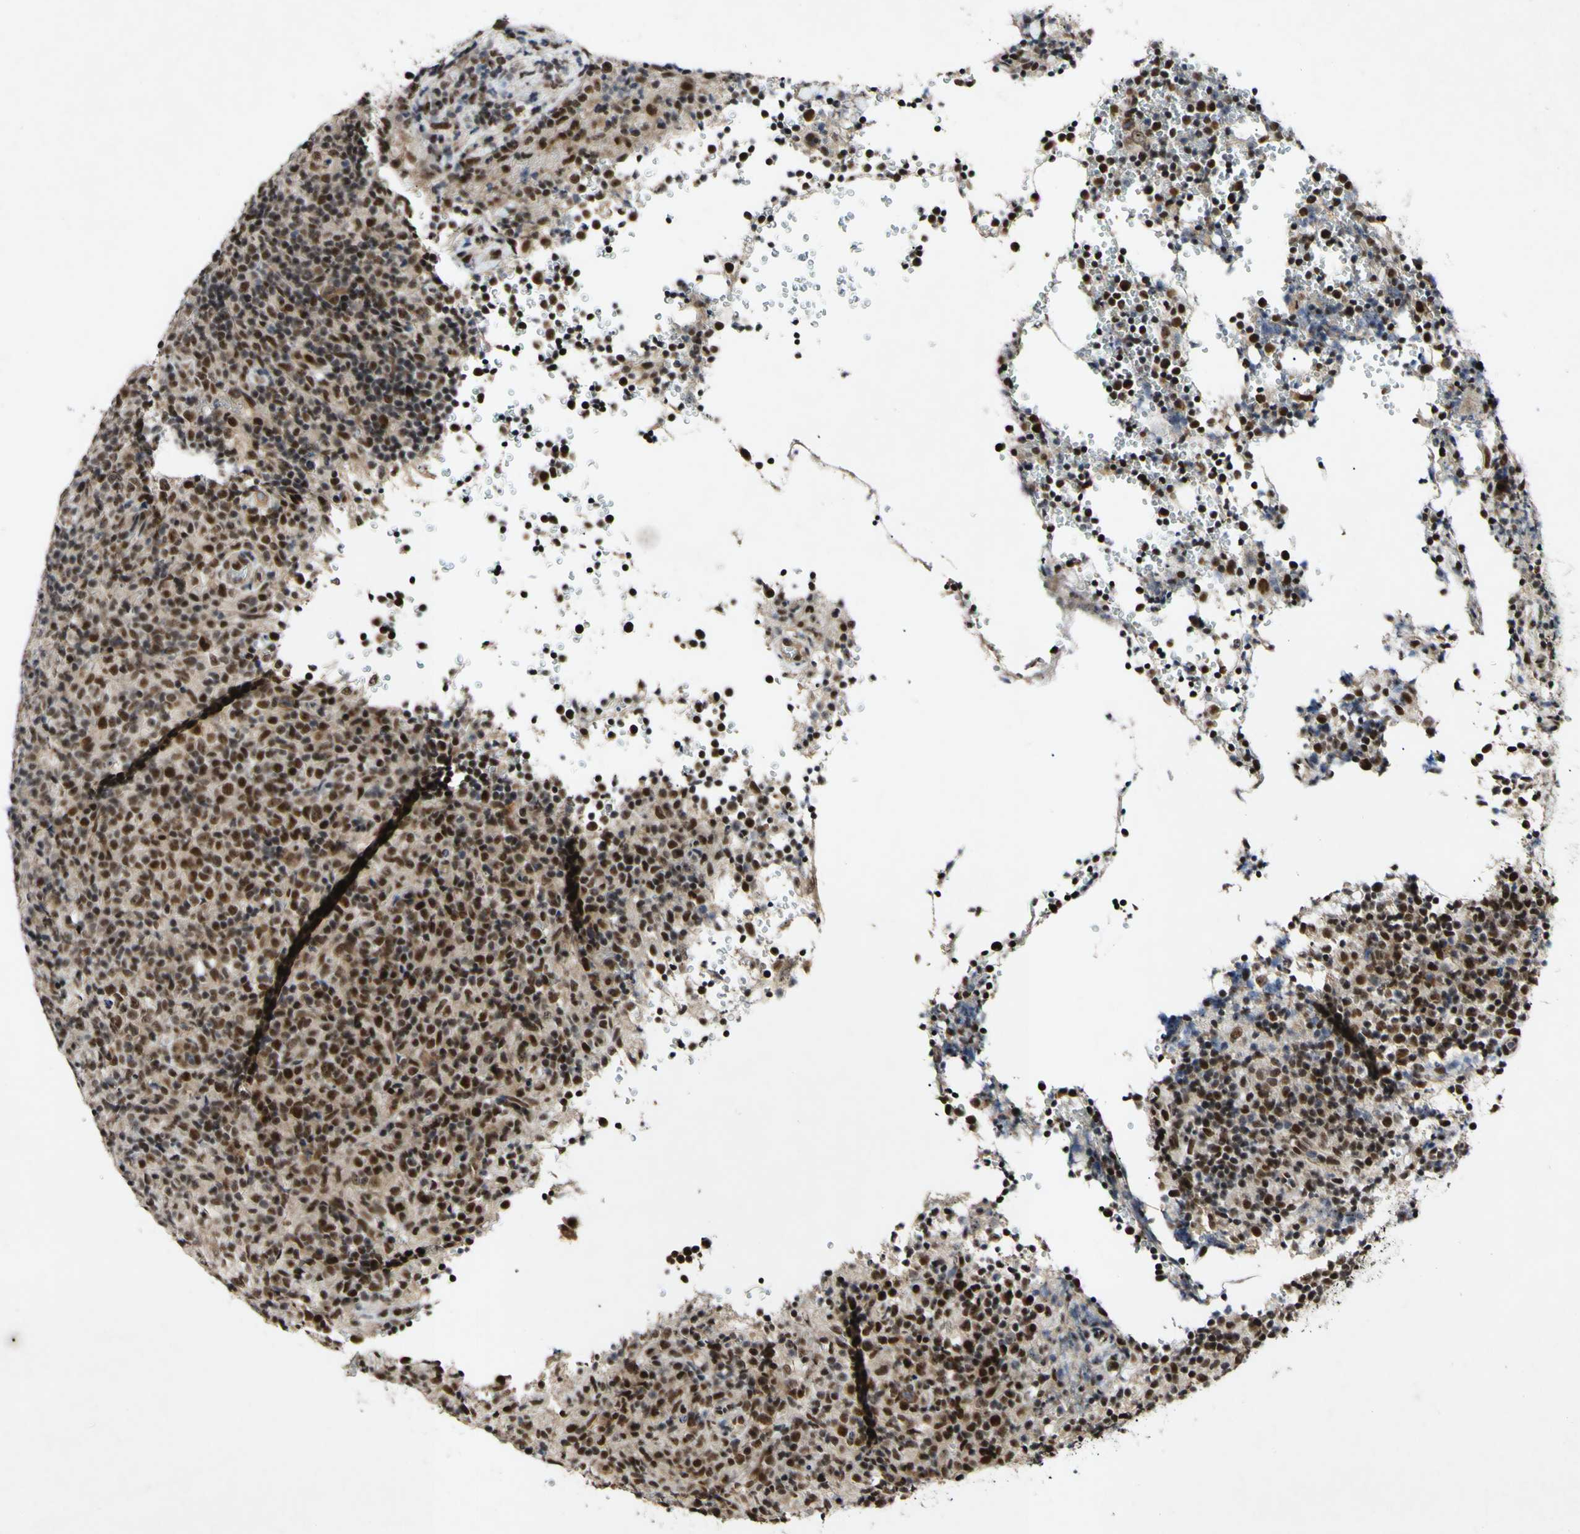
{"staining": {"intensity": "strong", "quantity": "25%-75%", "location": "nuclear"}, "tissue": "lymphoma", "cell_type": "Tumor cells", "image_type": "cancer", "snomed": [{"axis": "morphology", "description": "Malignant lymphoma, non-Hodgkin's type, High grade"}, {"axis": "topography", "description": "Lymph node"}], "caption": "DAB (3,3'-diaminobenzidine) immunohistochemical staining of lymphoma reveals strong nuclear protein positivity in about 25%-75% of tumor cells. Nuclei are stained in blue.", "gene": "POLR2F", "patient": {"sex": "female", "age": 76}}